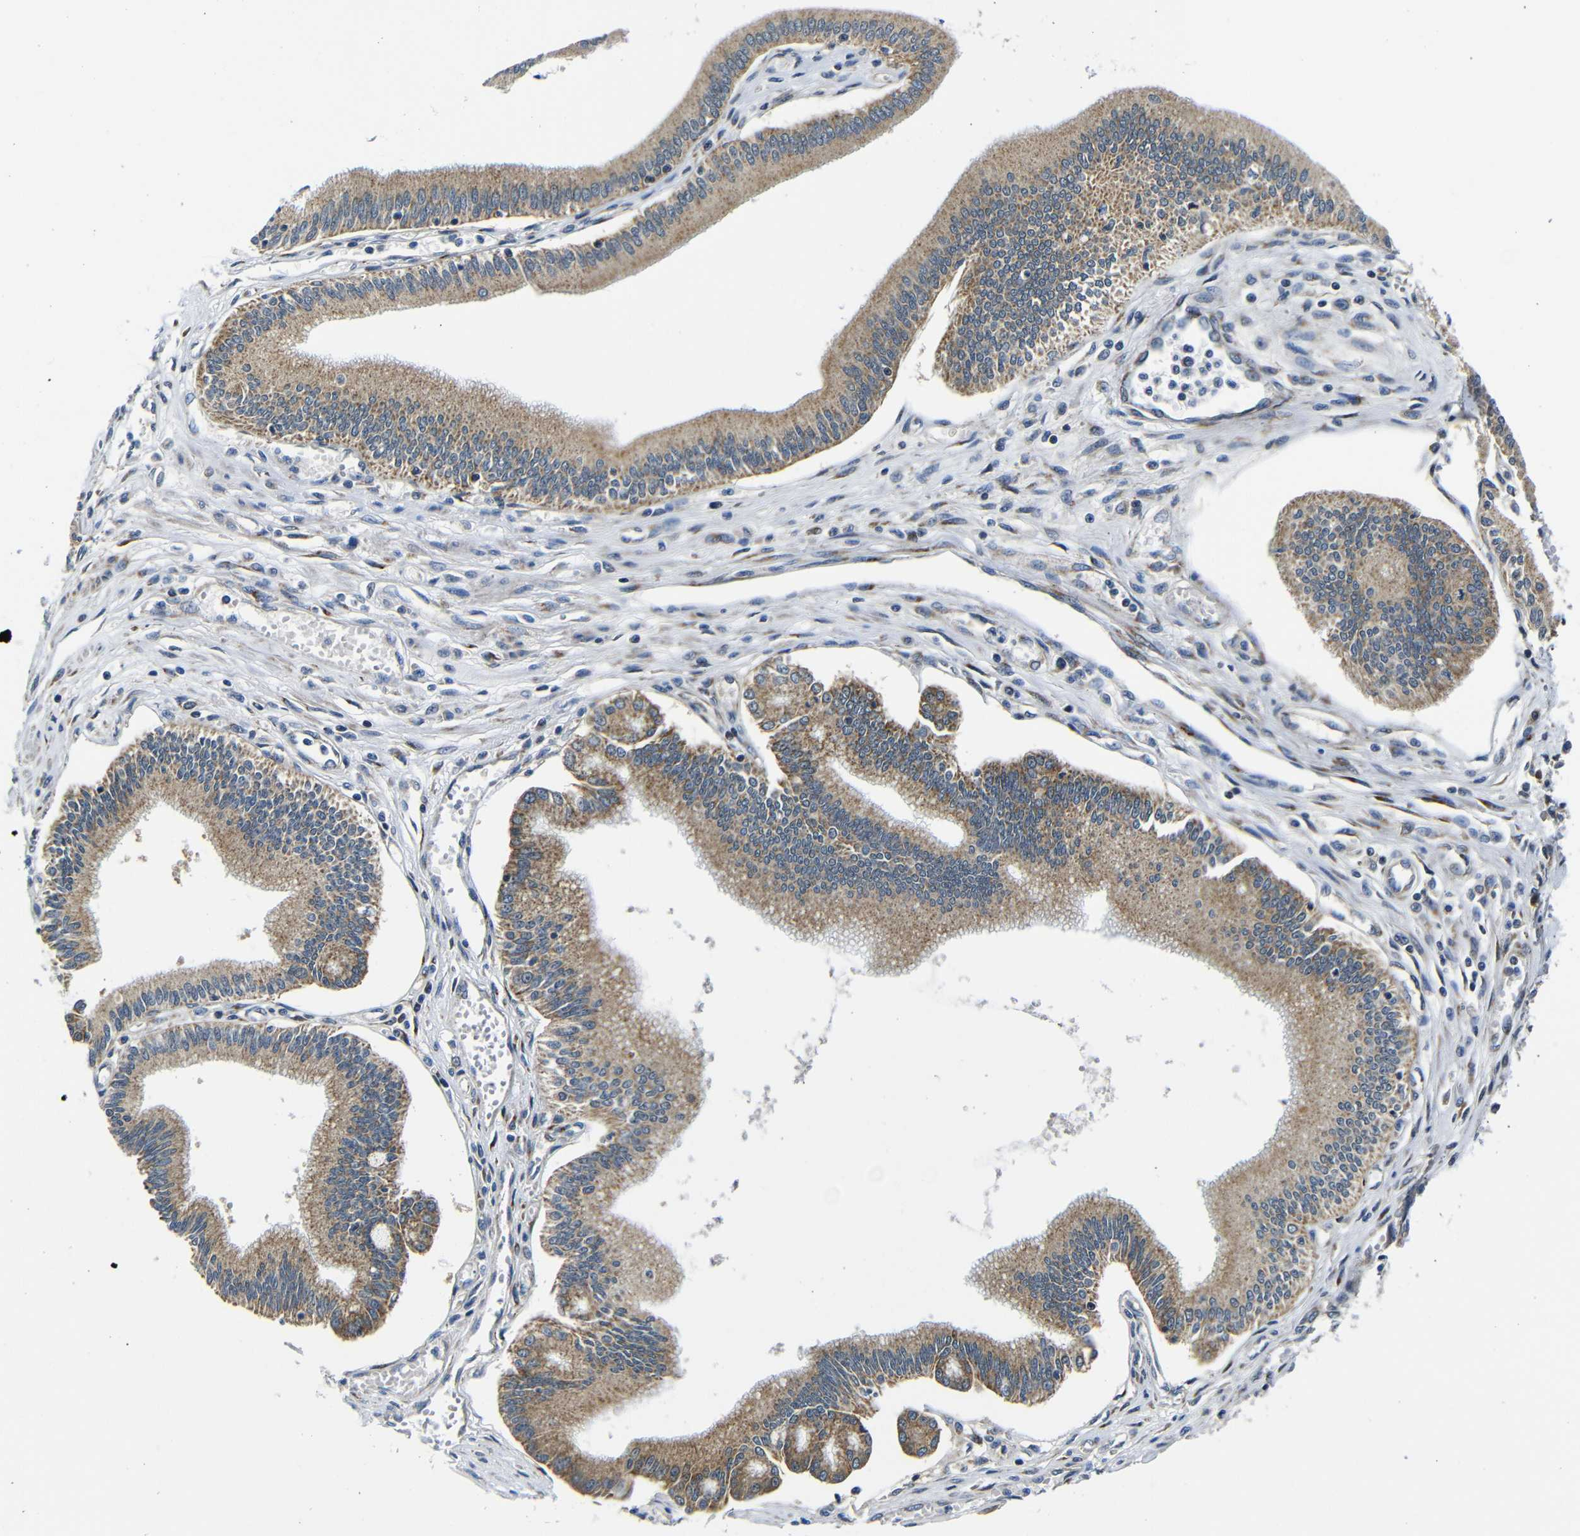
{"staining": {"intensity": "moderate", "quantity": ">75%", "location": "cytoplasmic/membranous"}, "tissue": "pancreatic cancer", "cell_type": "Tumor cells", "image_type": "cancer", "snomed": [{"axis": "morphology", "description": "Adenocarcinoma, NOS"}, {"axis": "topography", "description": "Pancreas"}], "caption": "There is medium levels of moderate cytoplasmic/membranous staining in tumor cells of pancreatic adenocarcinoma, as demonstrated by immunohistochemical staining (brown color).", "gene": "FKBP14", "patient": {"sex": "male", "age": 56}}